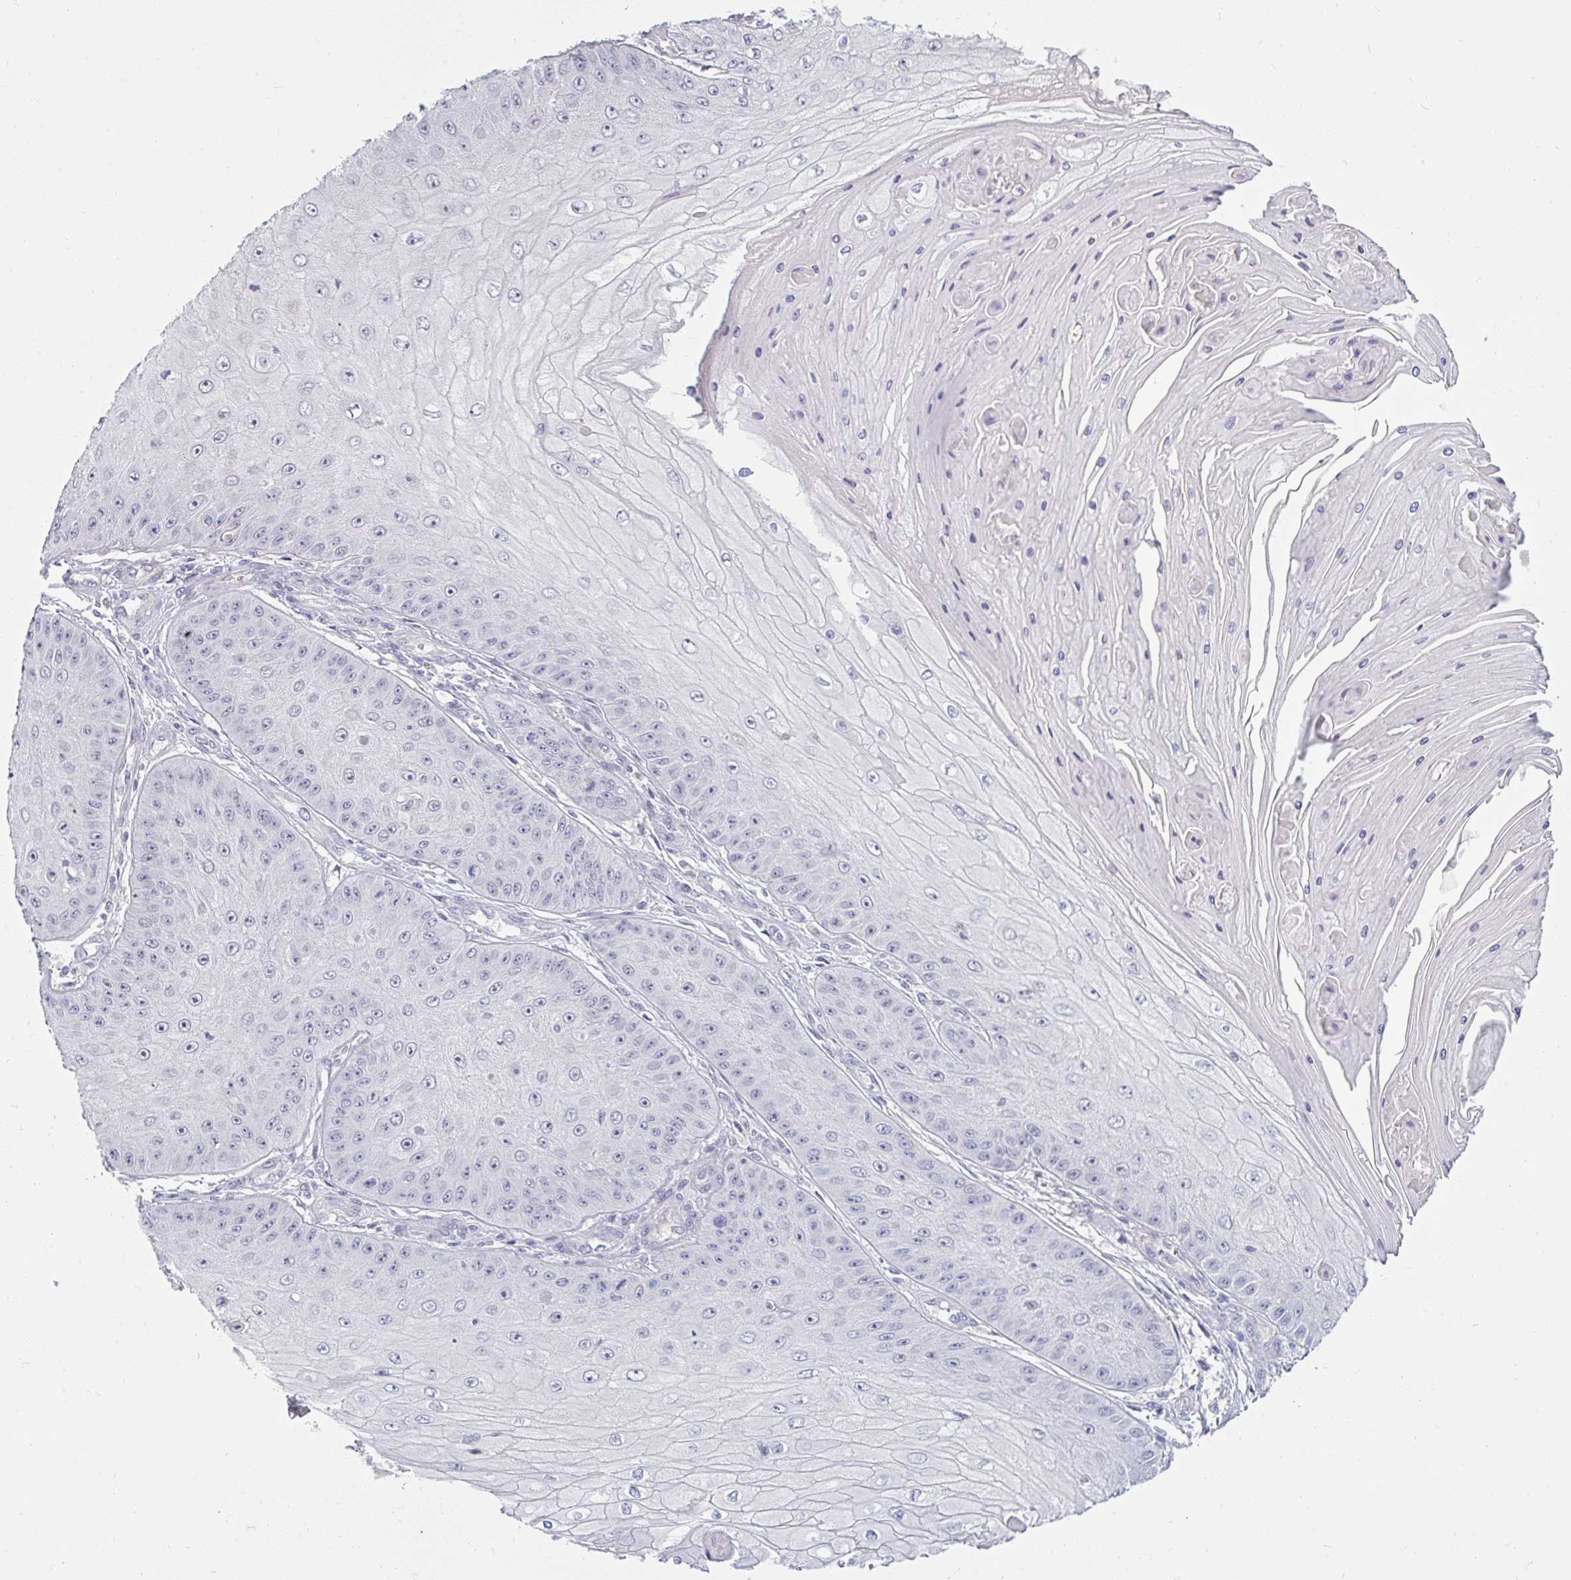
{"staining": {"intensity": "negative", "quantity": "none", "location": "none"}, "tissue": "skin cancer", "cell_type": "Tumor cells", "image_type": "cancer", "snomed": [{"axis": "morphology", "description": "Squamous cell carcinoma, NOS"}, {"axis": "topography", "description": "Skin"}], "caption": "Squamous cell carcinoma (skin) stained for a protein using immunohistochemistry (IHC) reveals no positivity tumor cells.", "gene": "PPFIA4", "patient": {"sex": "male", "age": 70}}